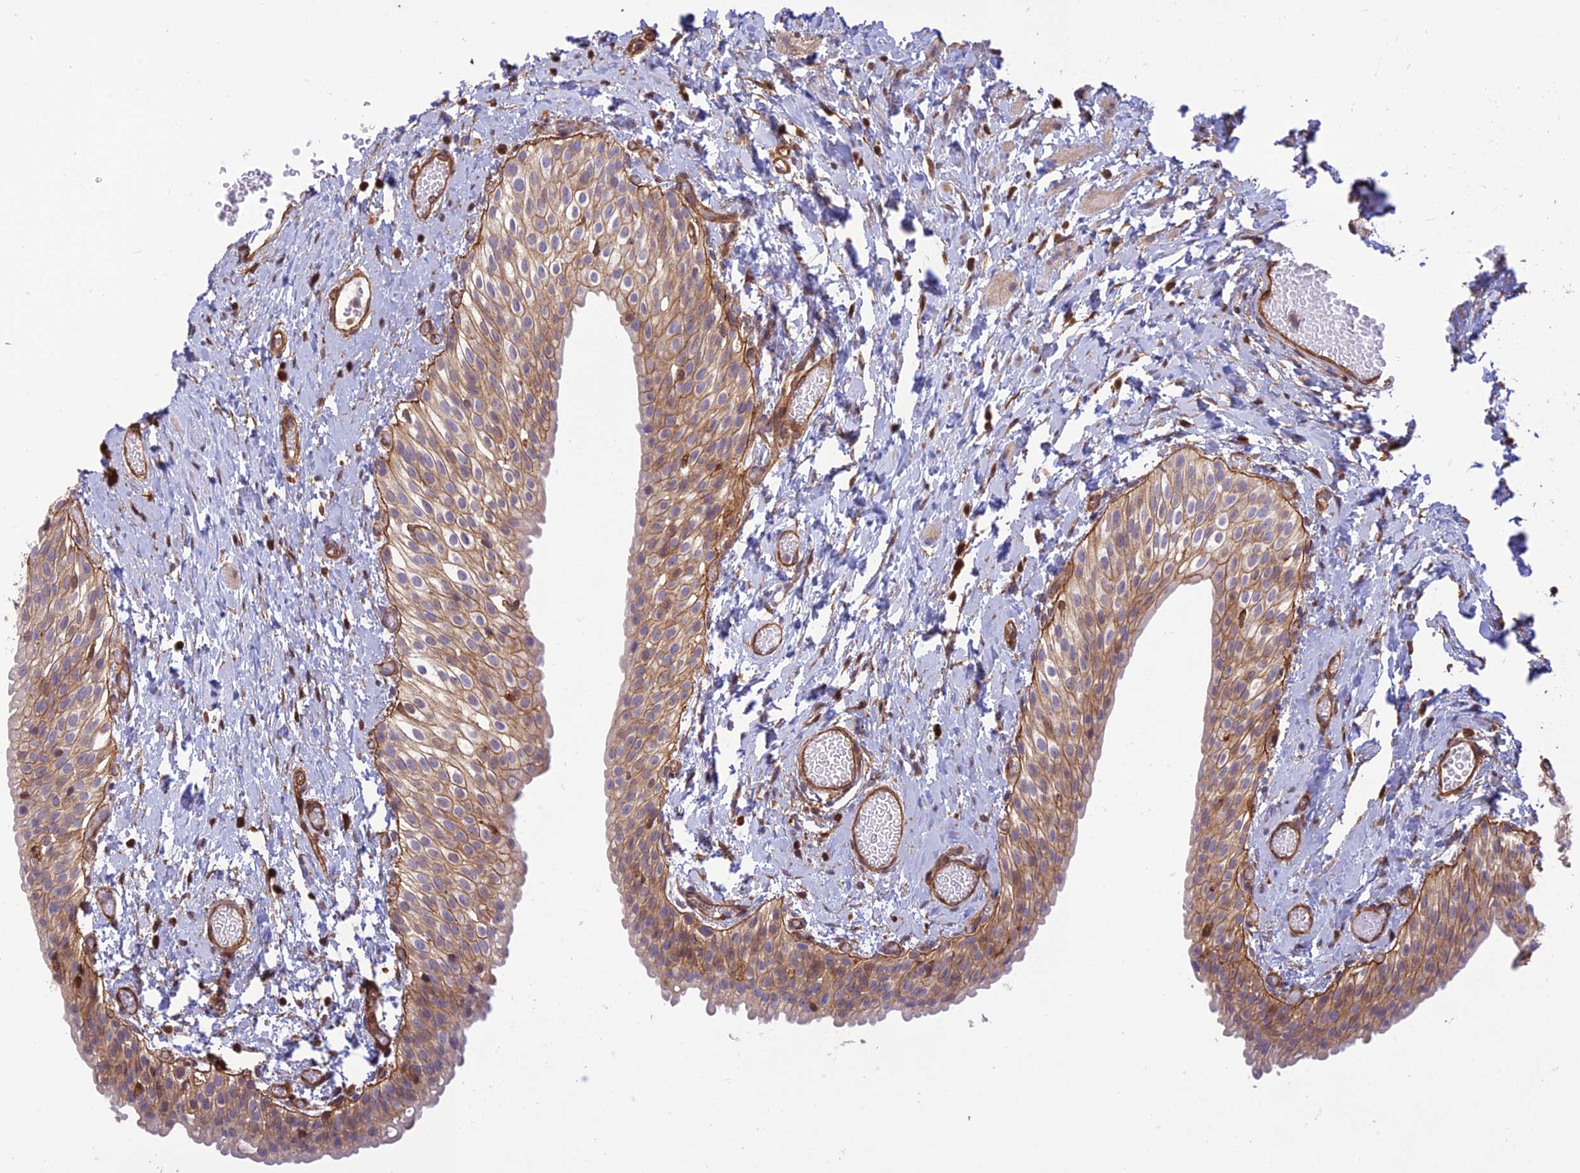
{"staining": {"intensity": "moderate", "quantity": ">75%", "location": "cytoplasmic/membranous"}, "tissue": "urinary bladder", "cell_type": "Urothelial cells", "image_type": "normal", "snomed": [{"axis": "morphology", "description": "Normal tissue, NOS"}, {"axis": "topography", "description": "Urinary bladder"}], "caption": "IHC micrograph of unremarkable human urinary bladder stained for a protein (brown), which displays medium levels of moderate cytoplasmic/membranous expression in approximately >75% of urothelial cells.", "gene": "HPSE2", "patient": {"sex": "male", "age": 1}}